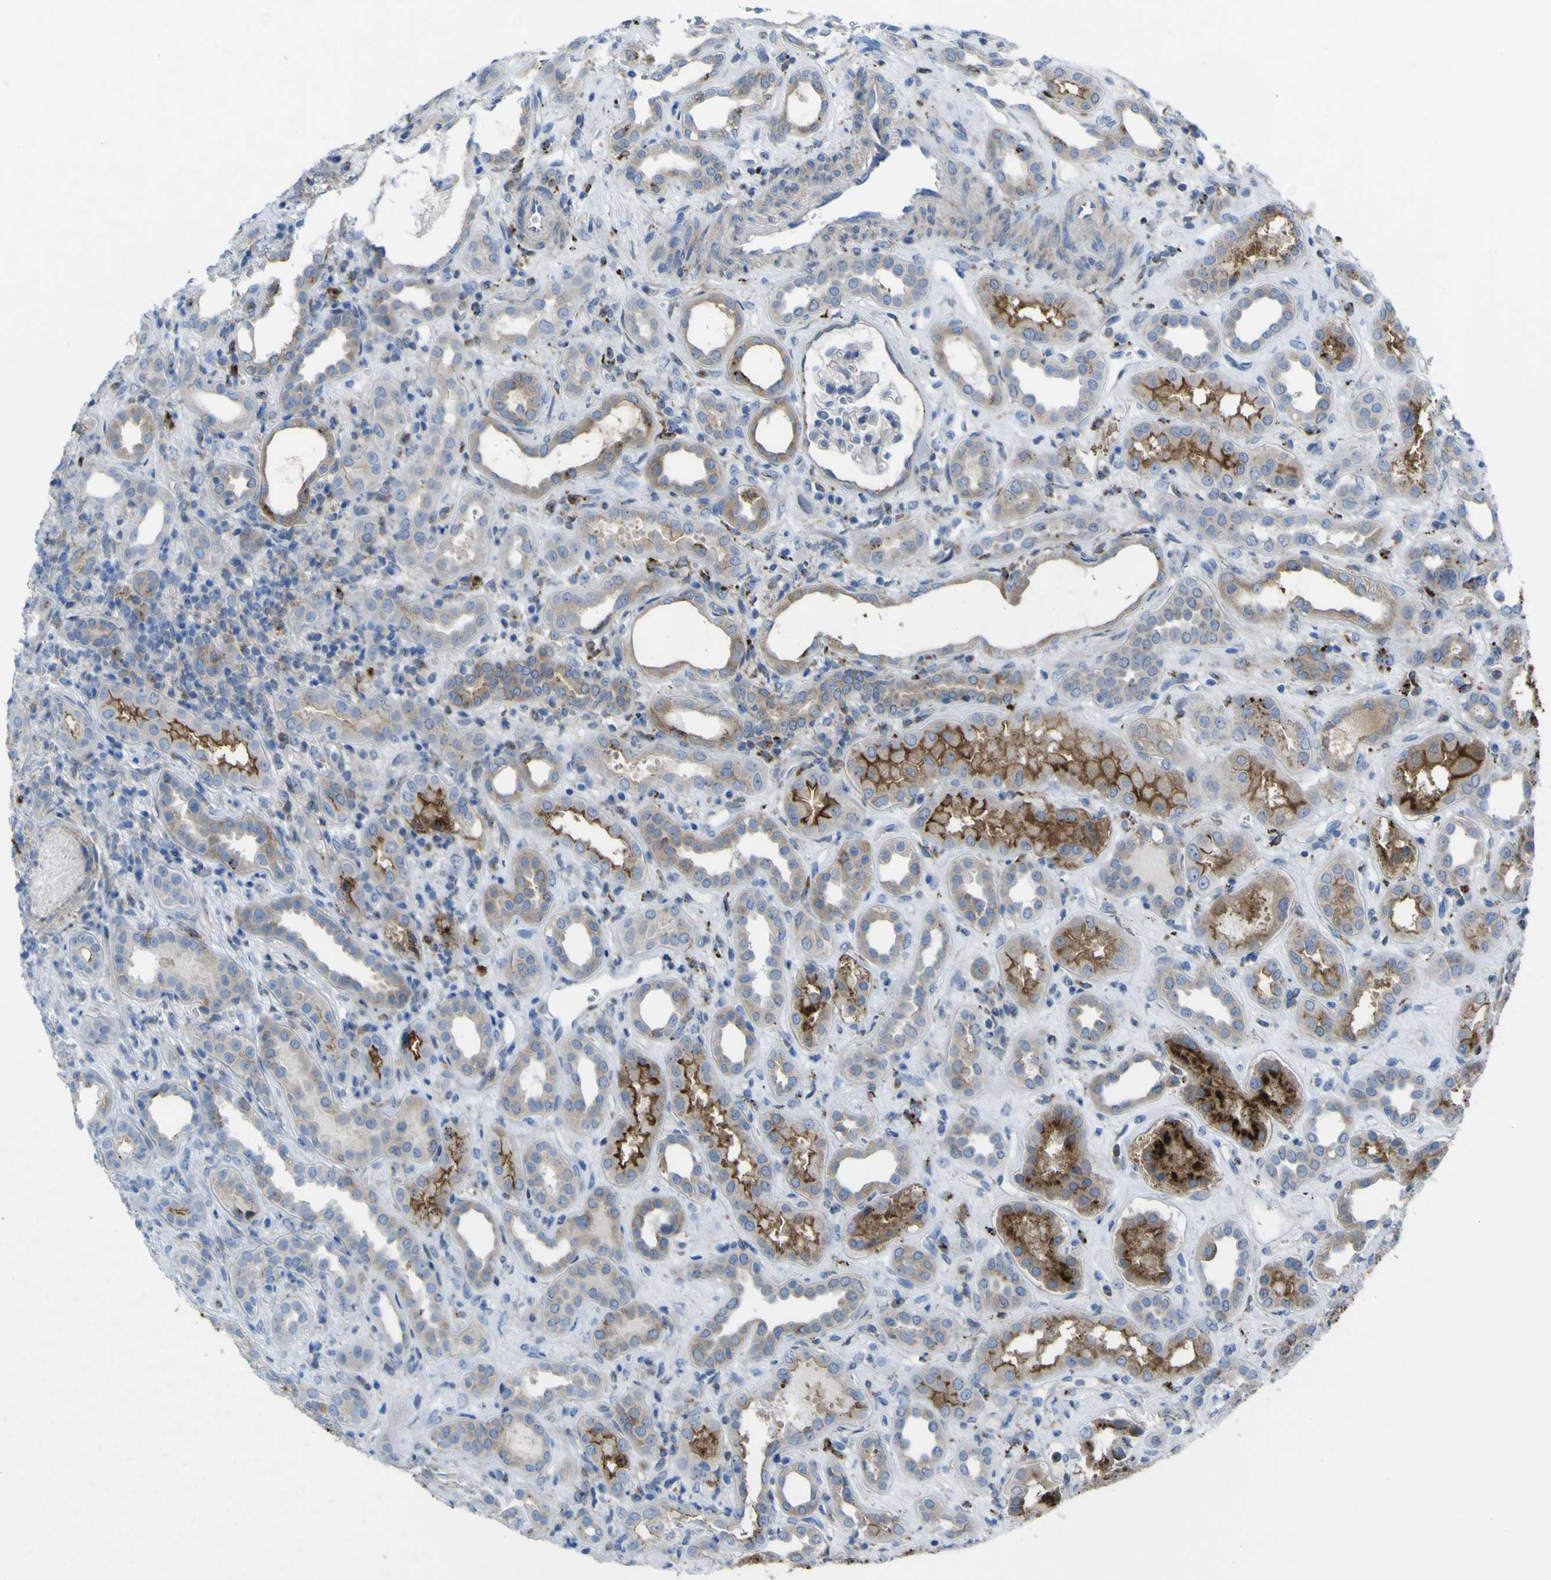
{"staining": {"intensity": "negative", "quantity": "none", "location": "none"}, "tissue": "kidney", "cell_type": "Cells in glomeruli", "image_type": "normal", "snomed": [{"axis": "morphology", "description": "Normal tissue, NOS"}, {"axis": "topography", "description": "Kidney"}], "caption": "This is an immunohistochemistry (IHC) histopathology image of benign kidney. There is no staining in cells in glomeruli.", "gene": "CST3", "patient": {"sex": "male", "age": 59}}